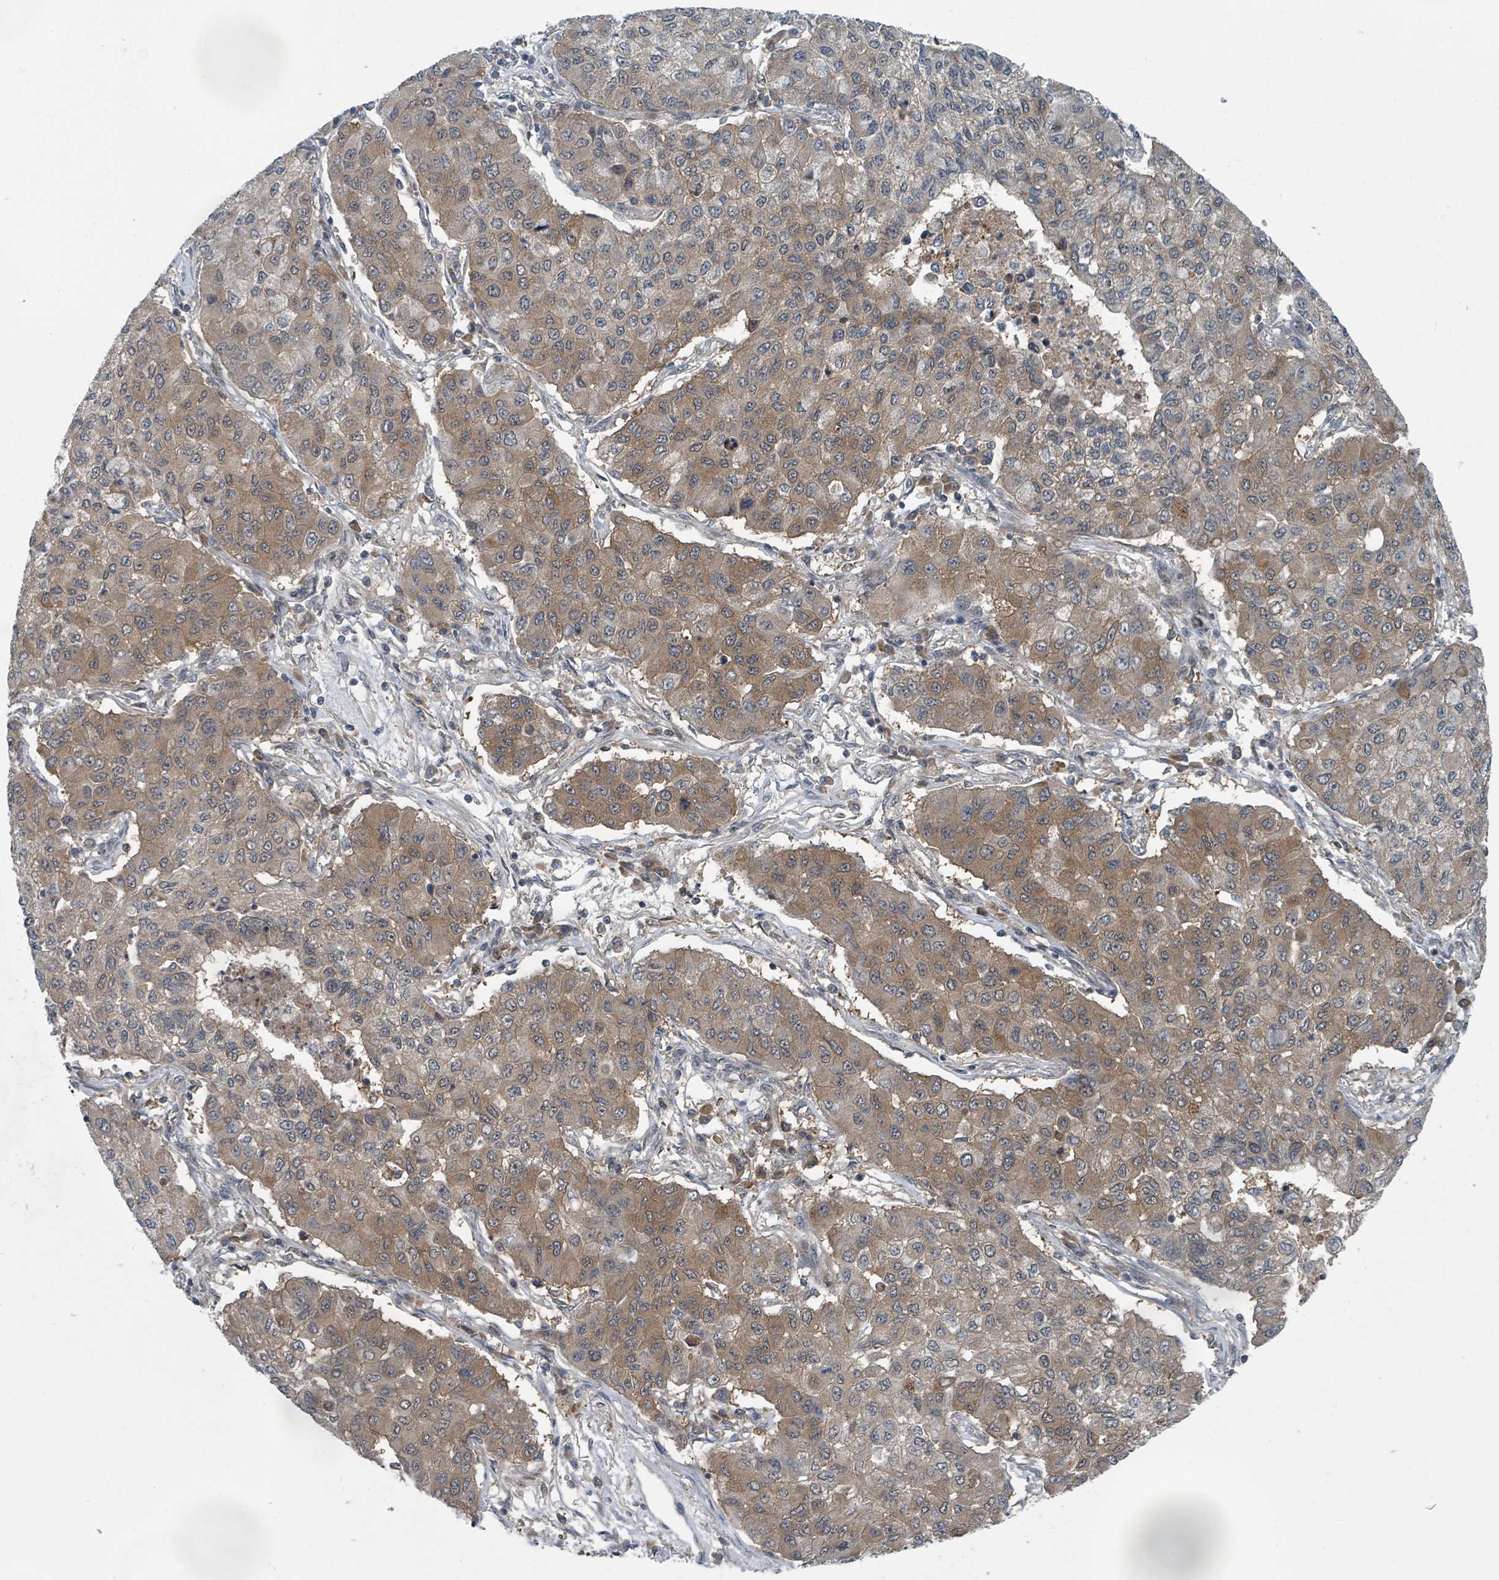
{"staining": {"intensity": "moderate", "quantity": "25%-75%", "location": "cytoplasmic/membranous"}, "tissue": "lung cancer", "cell_type": "Tumor cells", "image_type": "cancer", "snomed": [{"axis": "morphology", "description": "Squamous cell carcinoma, NOS"}, {"axis": "topography", "description": "Lung"}], "caption": "Lung squamous cell carcinoma stained for a protein (brown) reveals moderate cytoplasmic/membranous positive positivity in about 25%-75% of tumor cells.", "gene": "GOLGA7", "patient": {"sex": "male", "age": 74}}